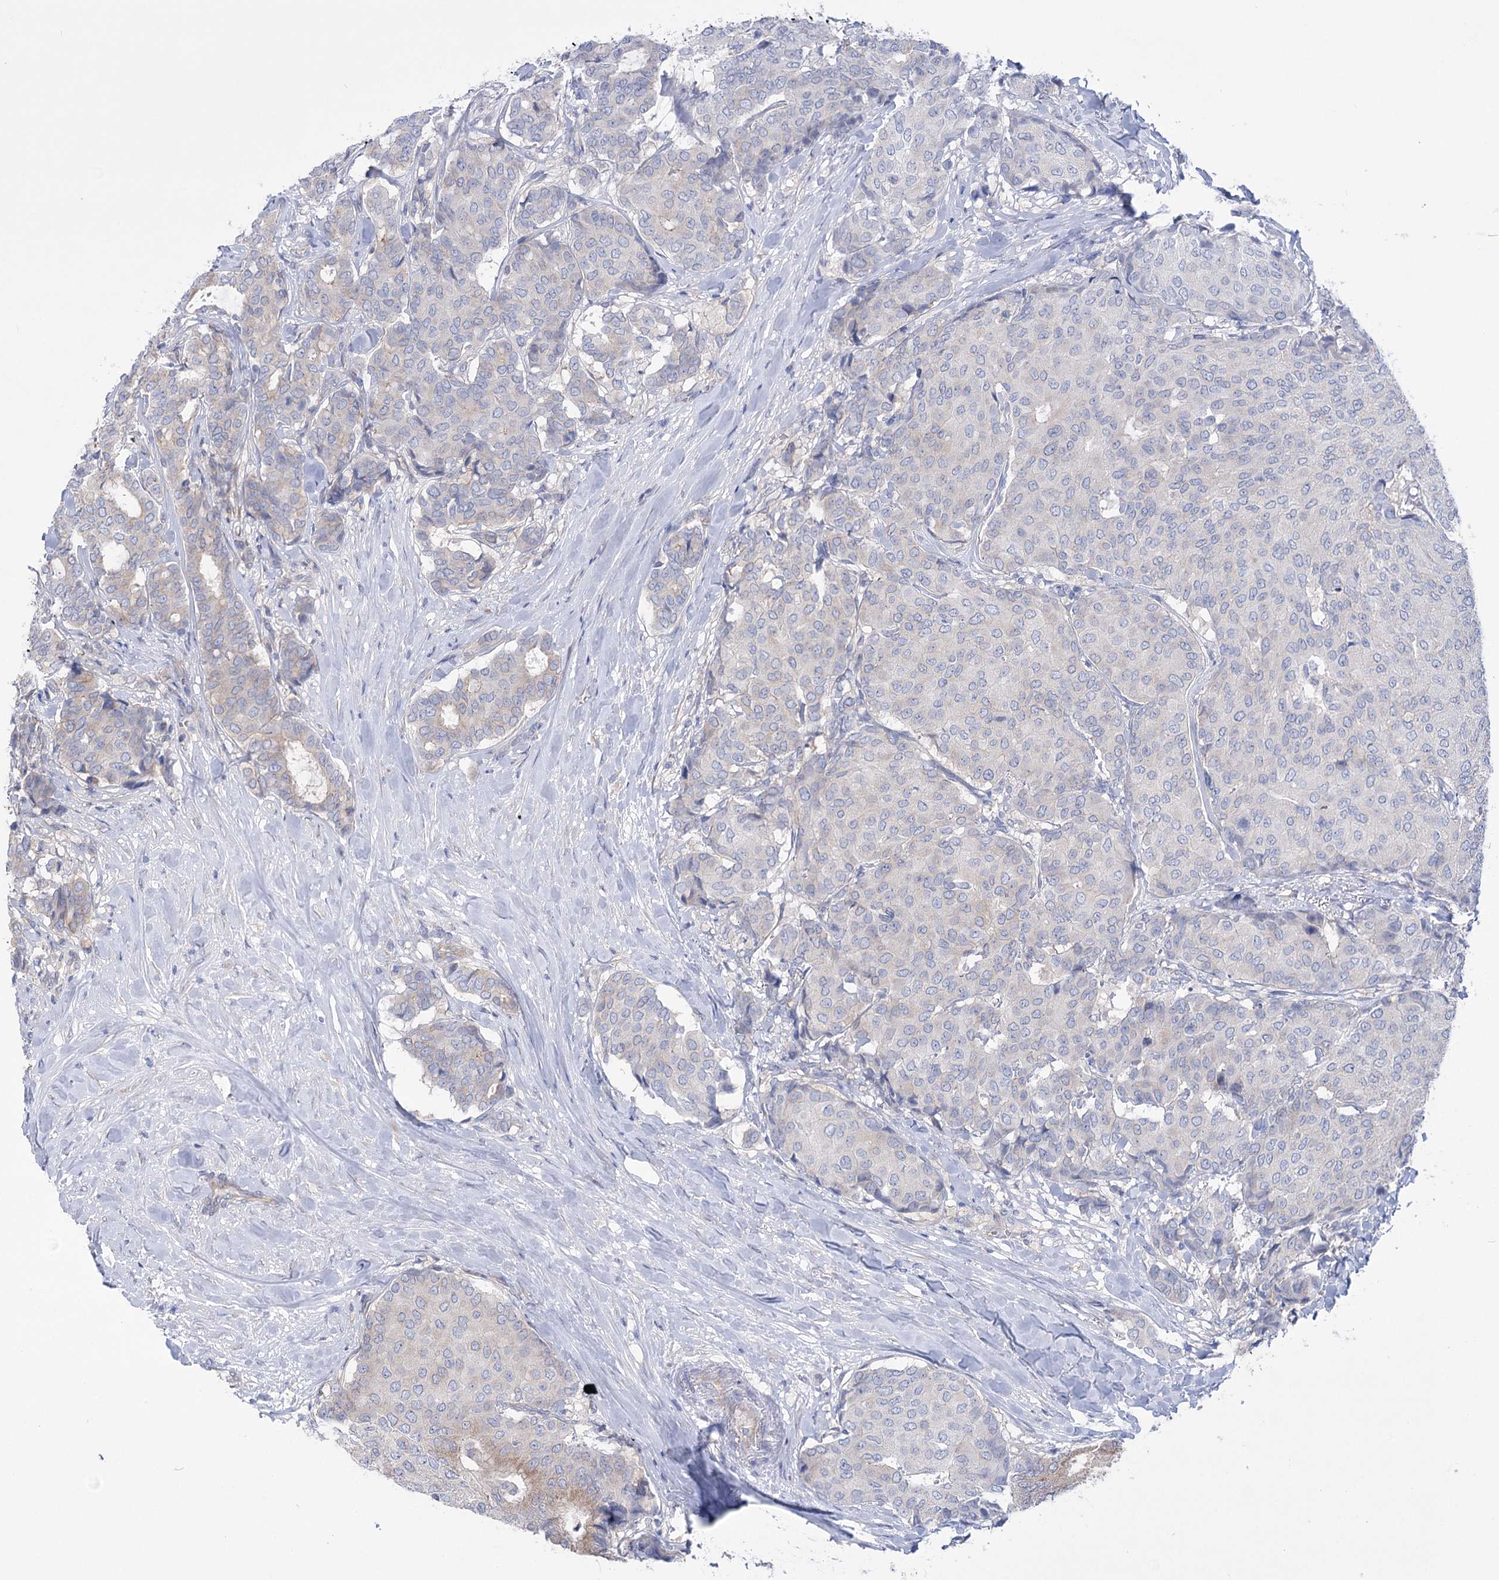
{"staining": {"intensity": "negative", "quantity": "none", "location": "none"}, "tissue": "breast cancer", "cell_type": "Tumor cells", "image_type": "cancer", "snomed": [{"axis": "morphology", "description": "Duct carcinoma"}, {"axis": "topography", "description": "Breast"}], "caption": "The histopathology image reveals no staining of tumor cells in breast cancer (infiltrating ductal carcinoma).", "gene": "LRRC34", "patient": {"sex": "female", "age": 75}}